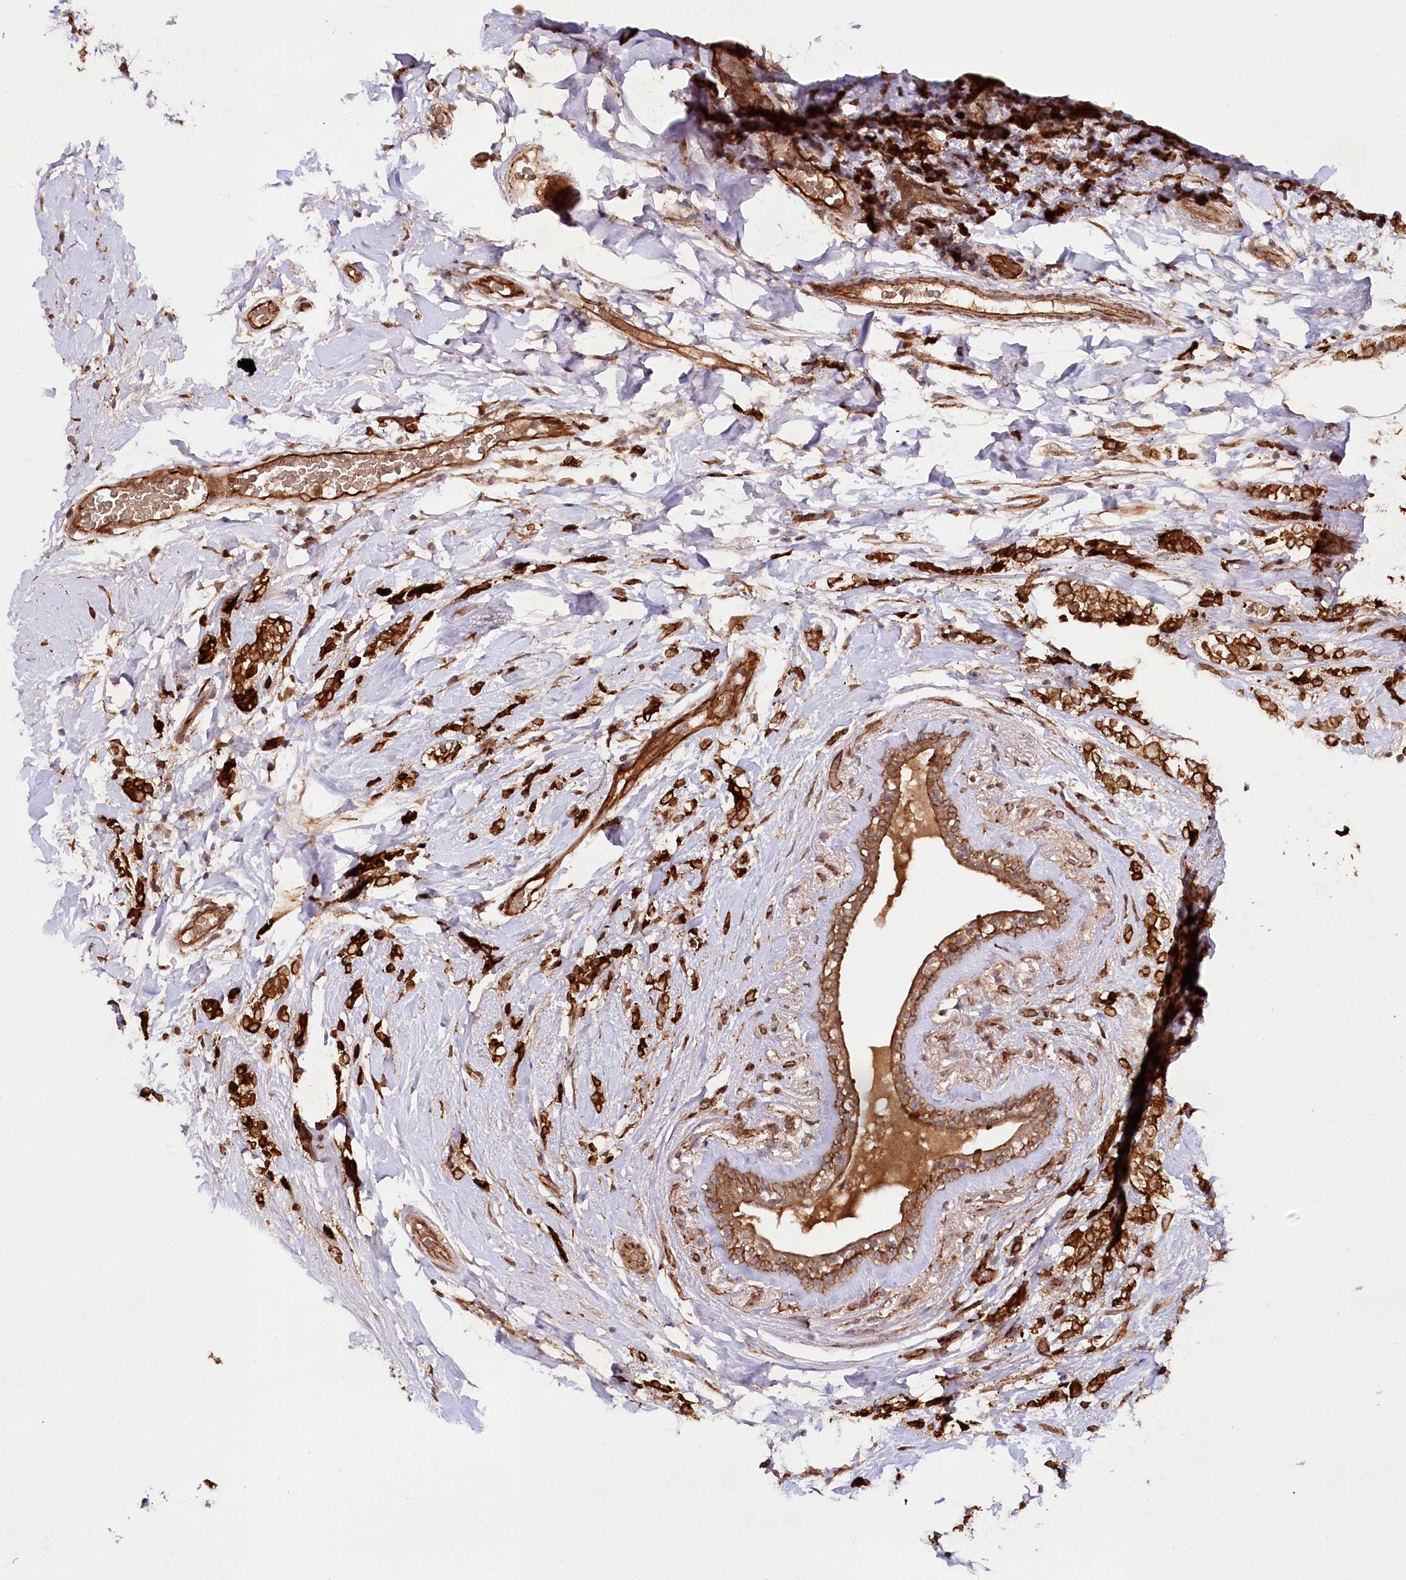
{"staining": {"intensity": "strong", "quantity": ">75%", "location": "cytoplasmic/membranous"}, "tissue": "breast cancer", "cell_type": "Tumor cells", "image_type": "cancer", "snomed": [{"axis": "morphology", "description": "Normal tissue, NOS"}, {"axis": "morphology", "description": "Lobular carcinoma"}, {"axis": "topography", "description": "Breast"}], "caption": "DAB immunohistochemical staining of human breast cancer demonstrates strong cytoplasmic/membranous protein expression in about >75% of tumor cells. Using DAB (brown) and hematoxylin (blue) stains, captured at high magnification using brightfield microscopy.", "gene": "ALKBH8", "patient": {"sex": "female", "age": 47}}